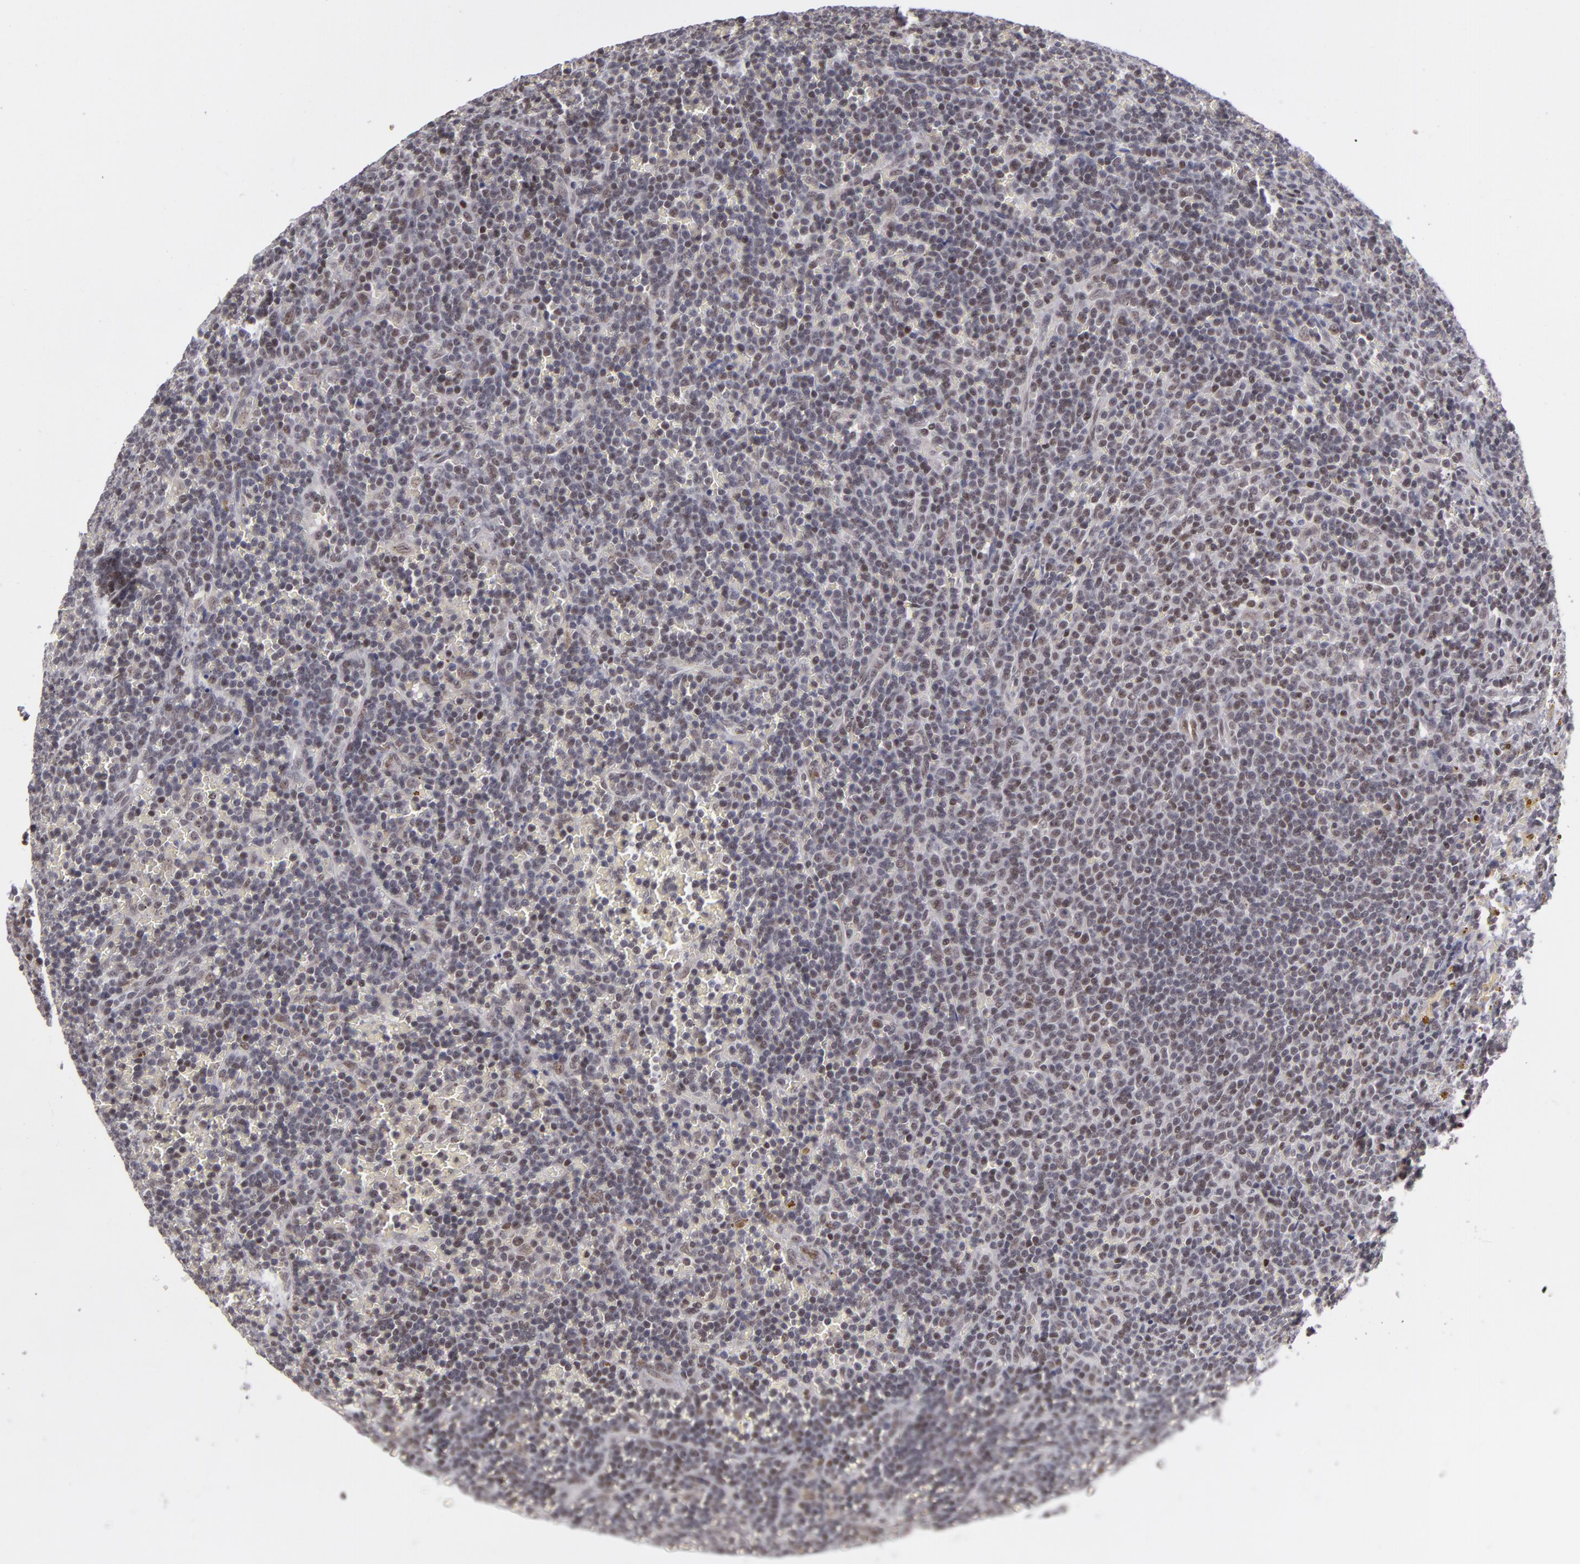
{"staining": {"intensity": "weak", "quantity": "25%-75%", "location": "nuclear"}, "tissue": "lymphoma", "cell_type": "Tumor cells", "image_type": "cancer", "snomed": [{"axis": "morphology", "description": "Malignant lymphoma, non-Hodgkin's type, Low grade"}, {"axis": "topography", "description": "Spleen"}], "caption": "The image reveals a brown stain indicating the presence of a protein in the nuclear of tumor cells in malignant lymphoma, non-Hodgkin's type (low-grade).", "gene": "MLLT3", "patient": {"sex": "male", "age": 80}}